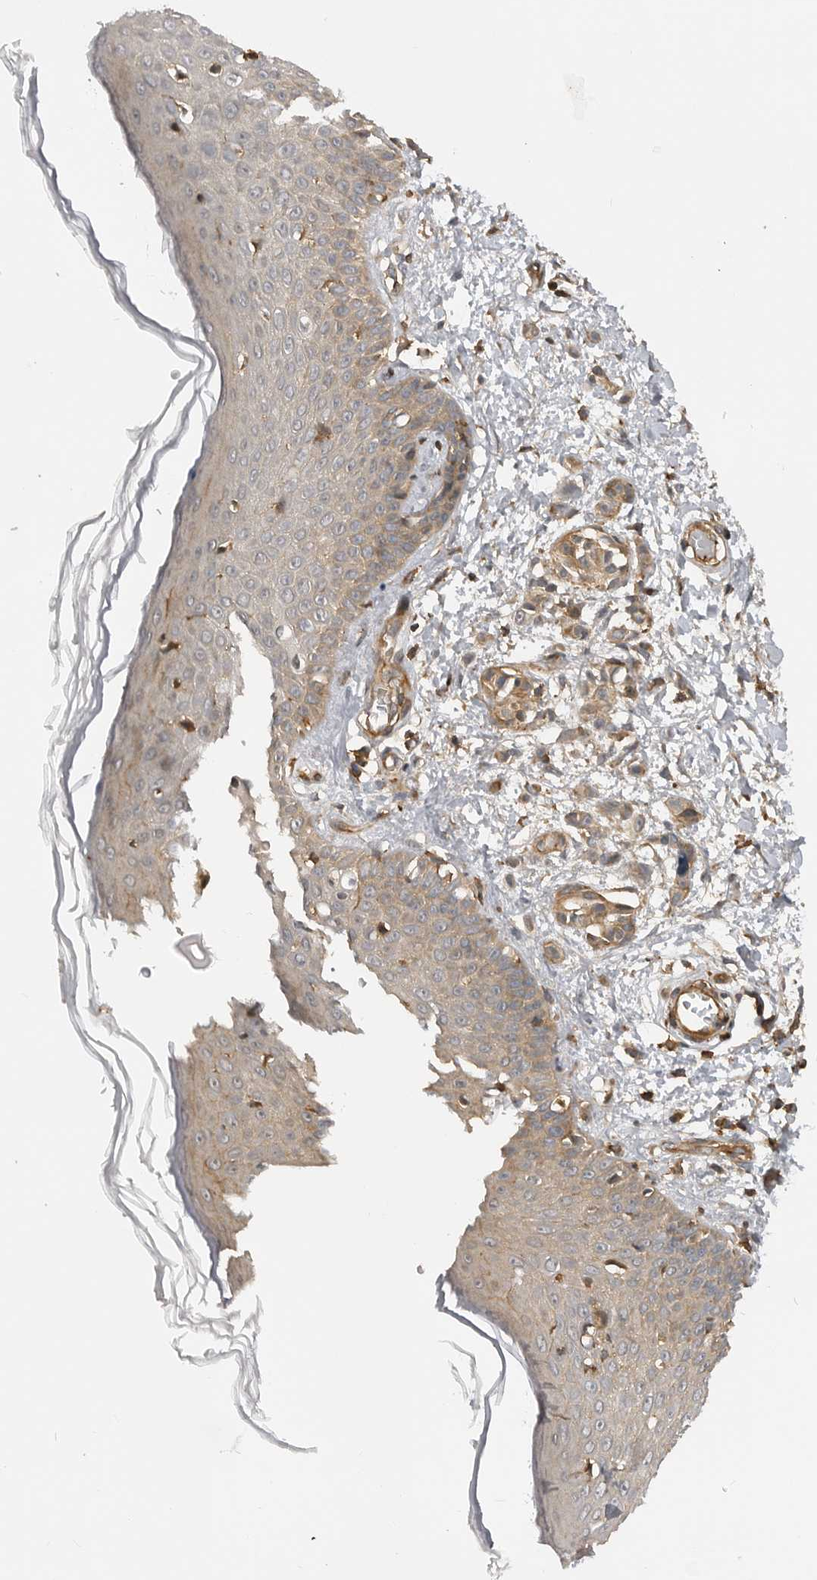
{"staining": {"intensity": "moderate", "quantity": ">75%", "location": "cytoplasmic/membranous"}, "tissue": "skin", "cell_type": "Fibroblasts", "image_type": "normal", "snomed": [{"axis": "morphology", "description": "Normal tissue, NOS"}, {"axis": "morphology", "description": "Inflammation, NOS"}, {"axis": "topography", "description": "Skin"}], "caption": "Moderate cytoplasmic/membranous positivity for a protein is present in about >75% of fibroblasts of unremarkable skin using IHC.", "gene": "TRIM56", "patient": {"sex": "female", "age": 44}}